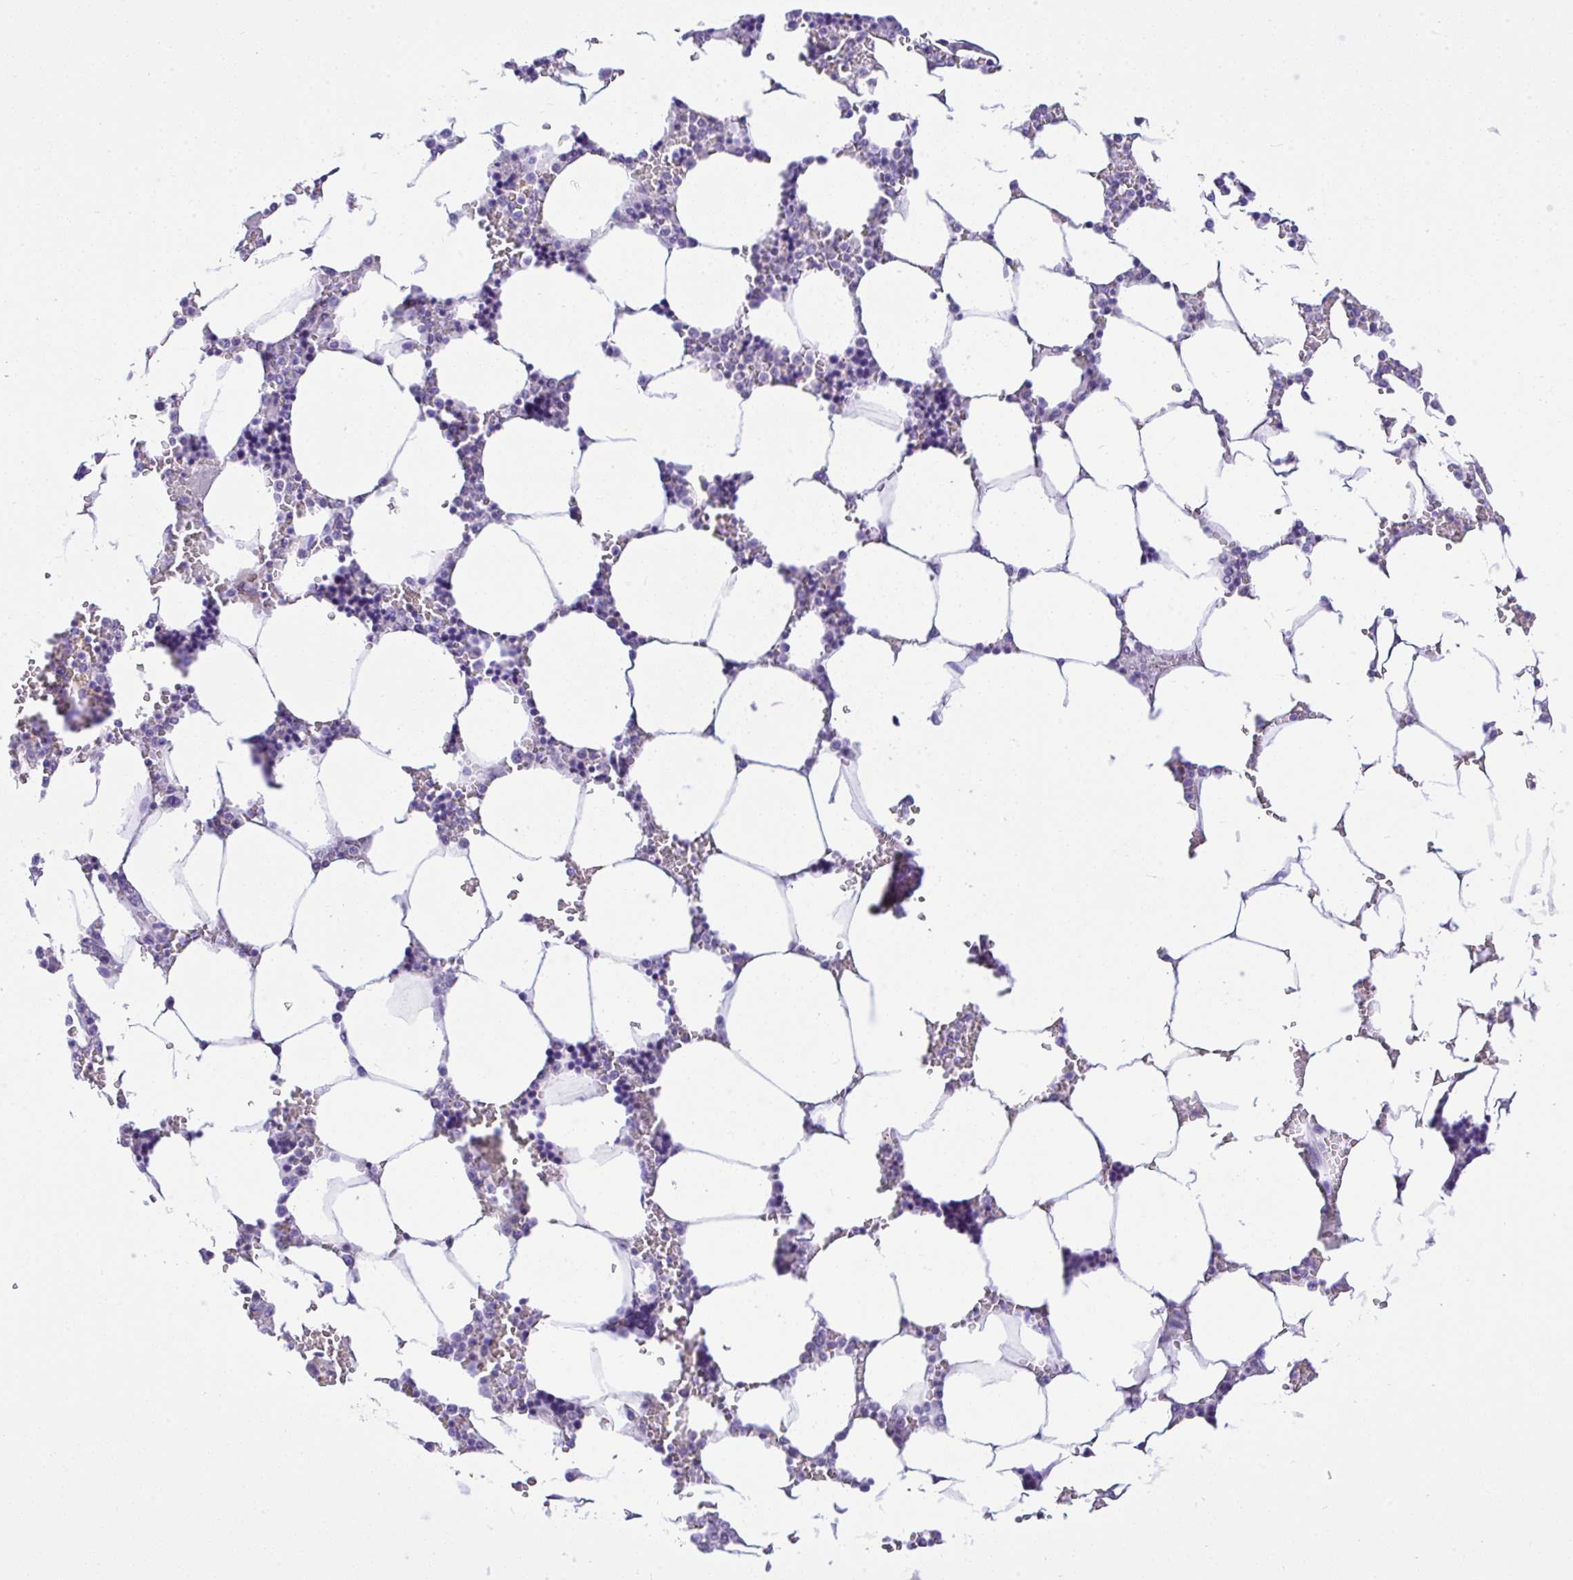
{"staining": {"intensity": "negative", "quantity": "none", "location": "none"}, "tissue": "bone marrow", "cell_type": "Hematopoietic cells", "image_type": "normal", "snomed": [{"axis": "morphology", "description": "Normal tissue, NOS"}, {"axis": "topography", "description": "Bone marrow"}], "caption": "High power microscopy micrograph of an immunohistochemistry image of unremarkable bone marrow, revealing no significant expression in hematopoietic cells.", "gene": "CTU1", "patient": {"sex": "male", "age": 64}}